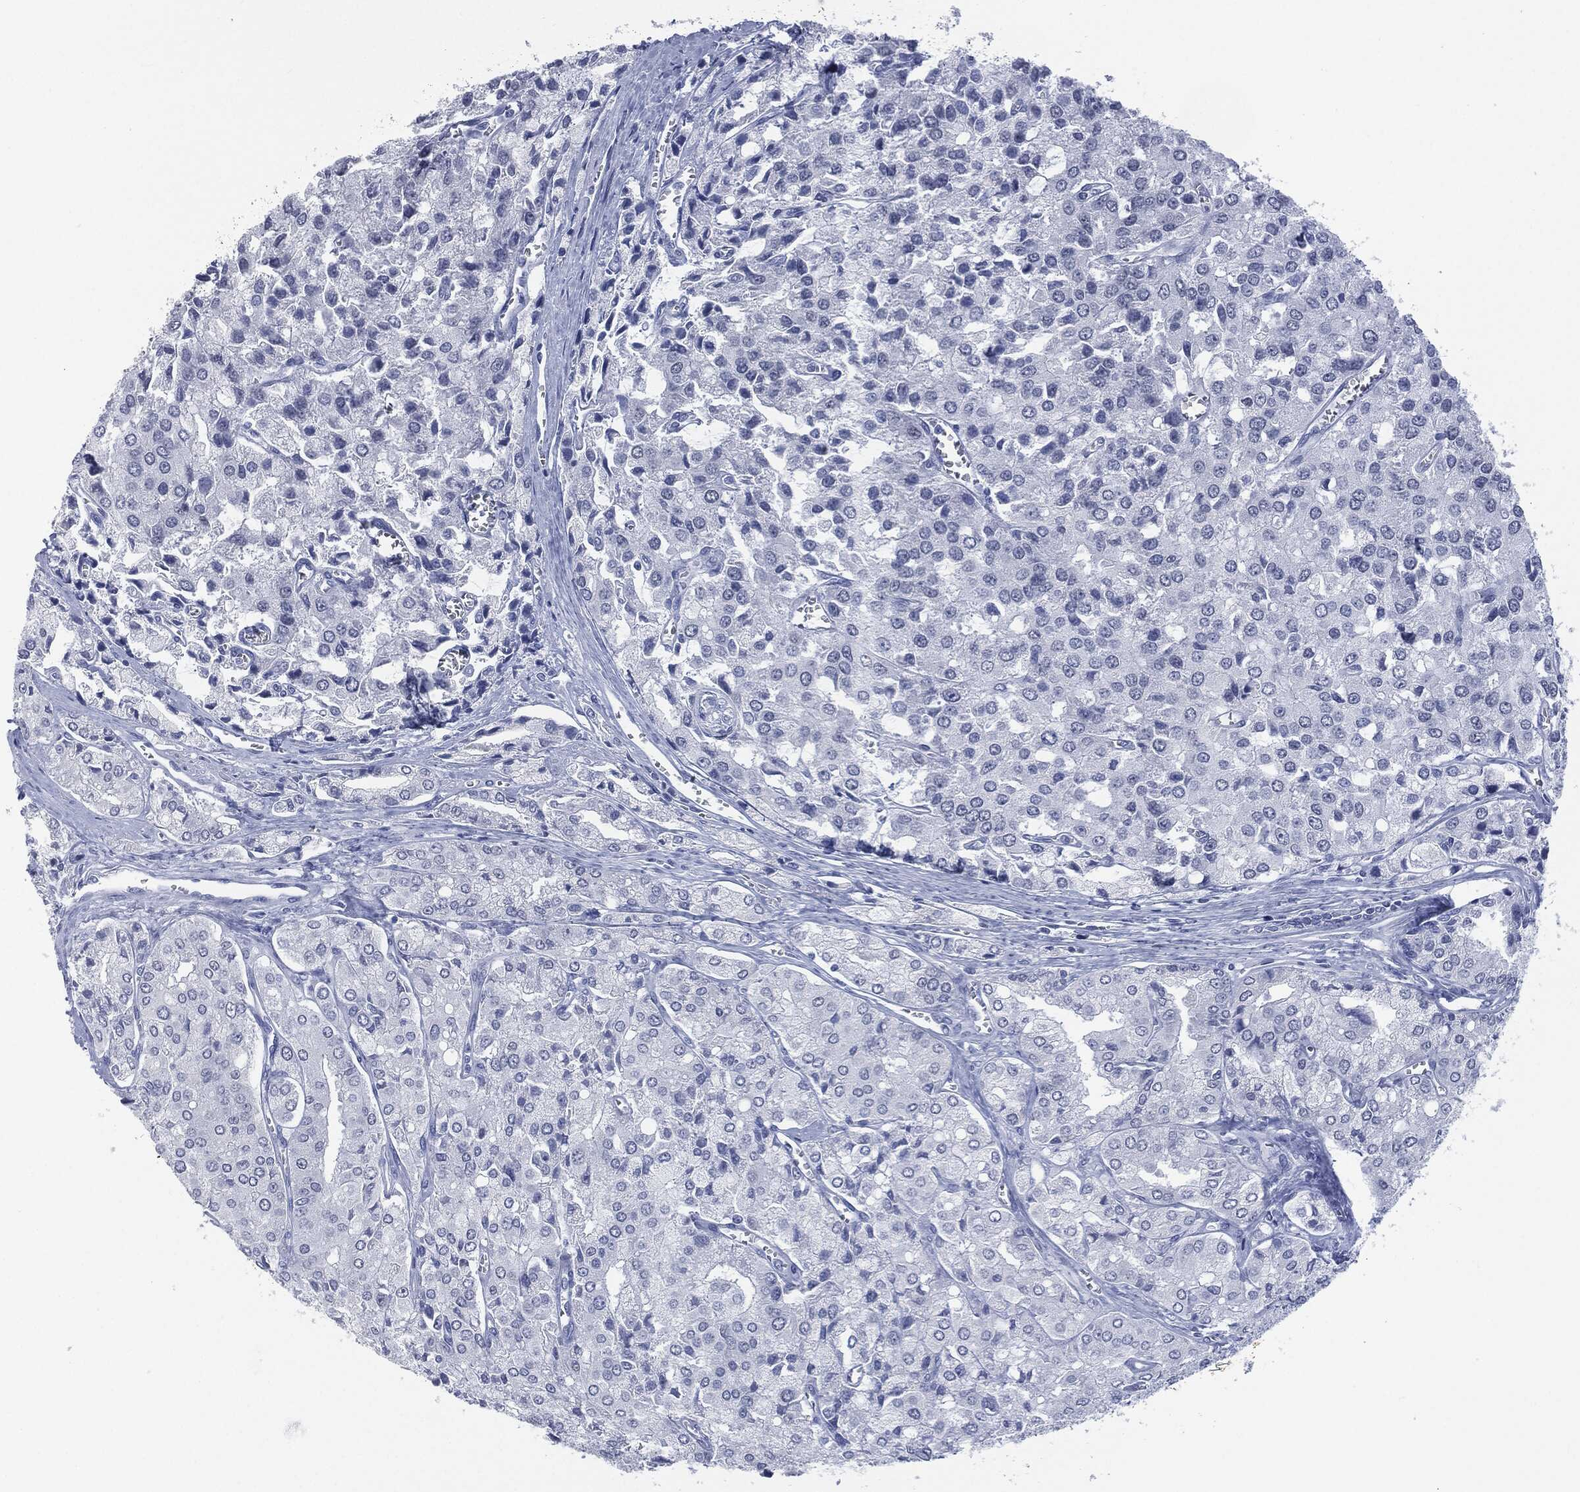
{"staining": {"intensity": "negative", "quantity": "none", "location": "none"}, "tissue": "prostate cancer", "cell_type": "Tumor cells", "image_type": "cancer", "snomed": [{"axis": "morphology", "description": "Adenocarcinoma, NOS"}, {"axis": "topography", "description": "Prostate and seminal vesicle, NOS"}, {"axis": "topography", "description": "Prostate"}], "caption": "Immunohistochemistry photomicrograph of prostate adenocarcinoma stained for a protein (brown), which displays no staining in tumor cells.", "gene": "MUC16", "patient": {"sex": "male", "age": 67}}